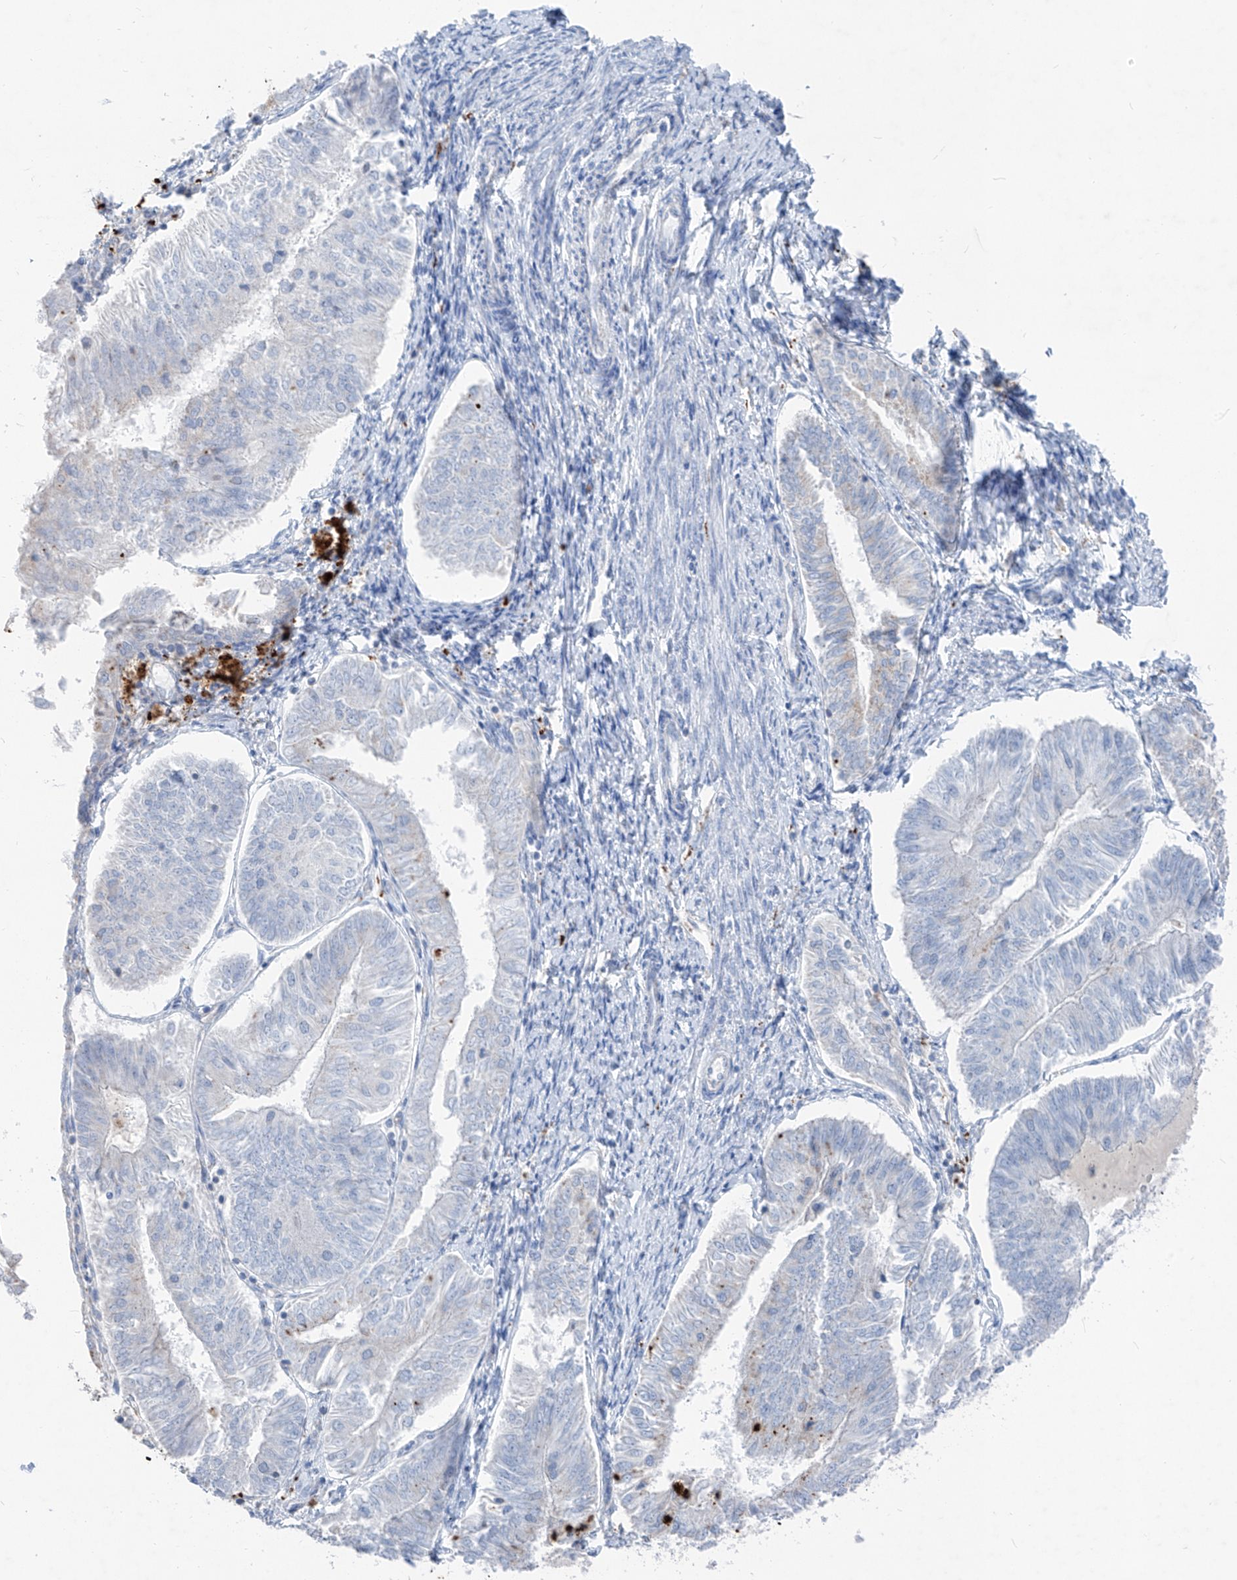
{"staining": {"intensity": "negative", "quantity": "none", "location": "none"}, "tissue": "endometrial cancer", "cell_type": "Tumor cells", "image_type": "cancer", "snomed": [{"axis": "morphology", "description": "Adenocarcinoma, NOS"}, {"axis": "topography", "description": "Endometrium"}], "caption": "Tumor cells show no significant staining in endometrial cancer (adenocarcinoma).", "gene": "GPR137C", "patient": {"sex": "female", "age": 58}}